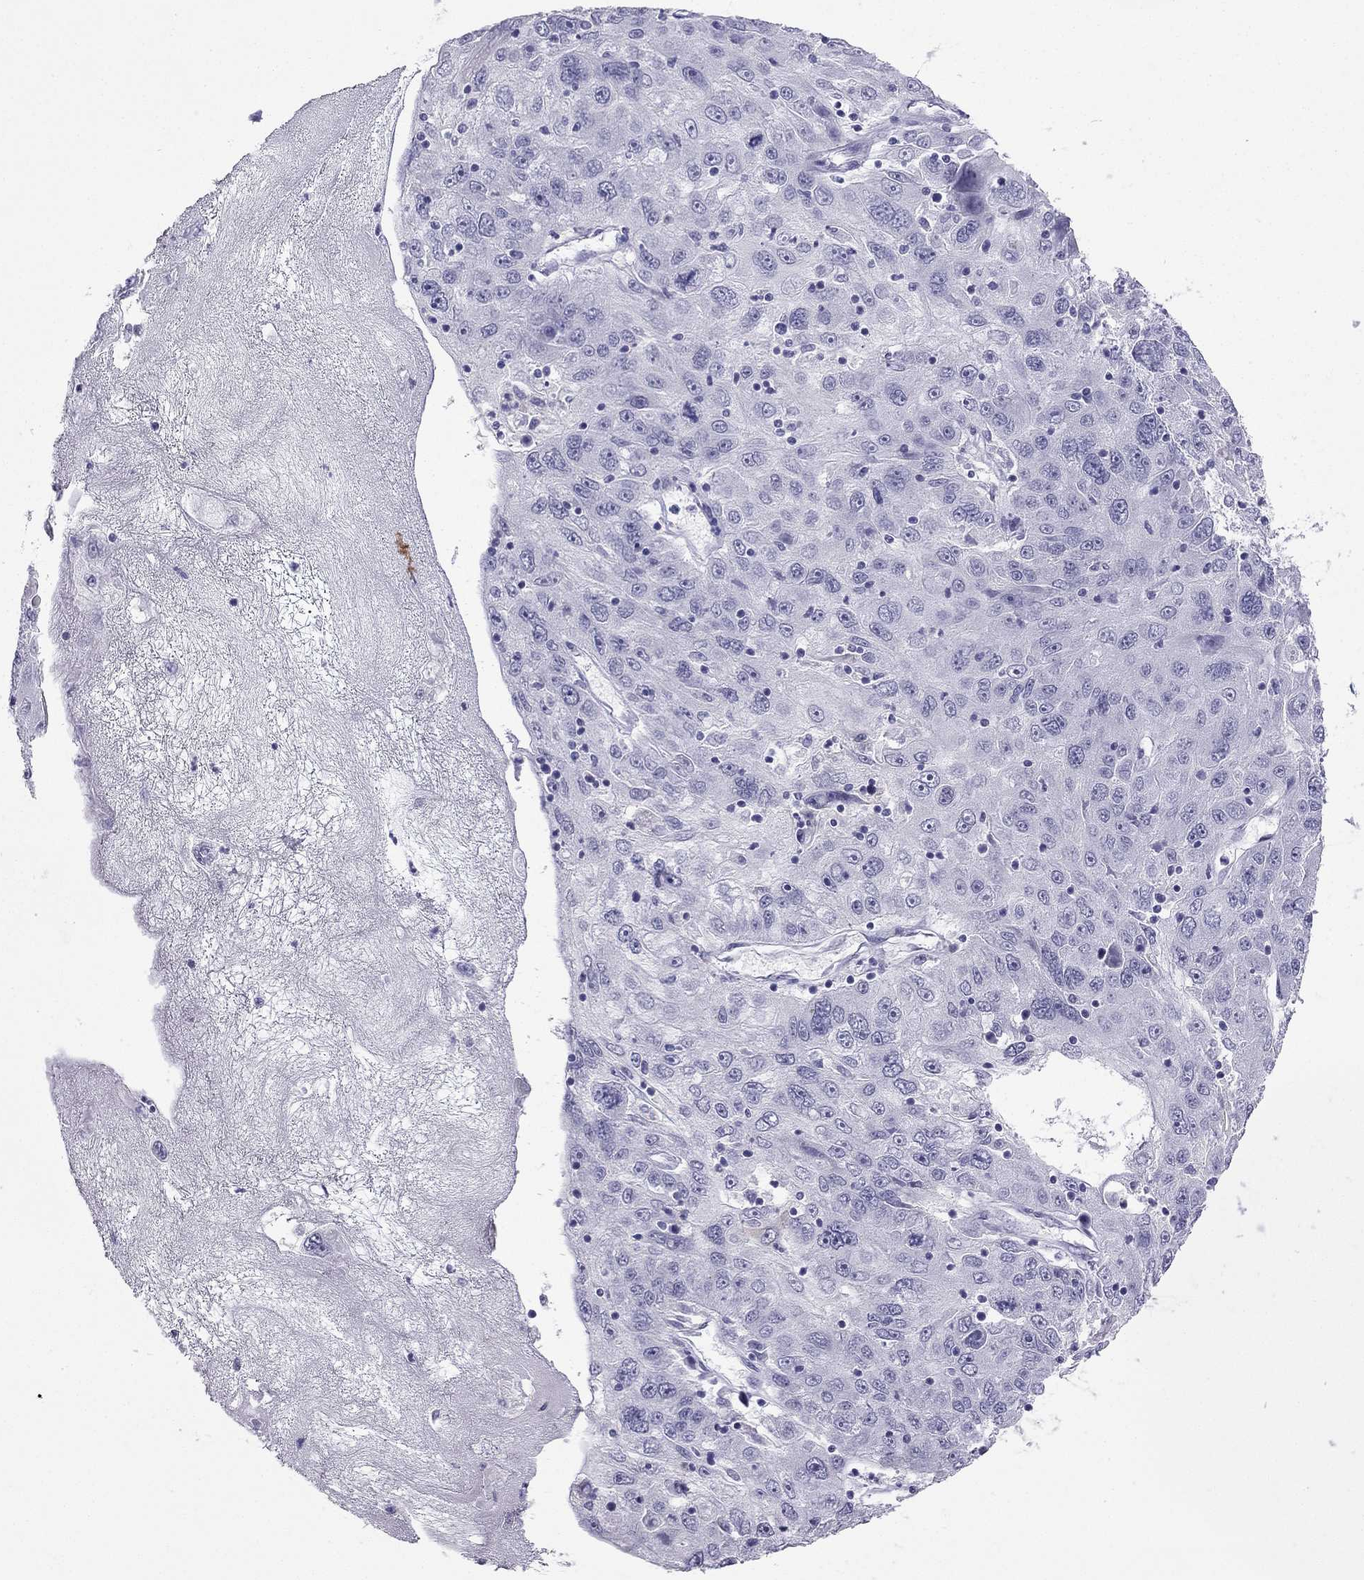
{"staining": {"intensity": "negative", "quantity": "none", "location": "none"}, "tissue": "stomach cancer", "cell_type": "Tumor cells", "image_type": "cancer", "snomed": [{"axis": "morphology", "description": "Adenocarcinoma, NOS"}, {"axis": "topography", "description": "Stomach"}], "caption": "This micrograph is of adenocarcinoma (stomach) stained with immunohistochemistry to label a protein in brown with the nuclei are counter-stained blue. There is no expression in tumor cells. The staining is performed using DAB brown chromogen with nuclei counter-stained in using hematoxylin.", "gene": "GJA8", "patient": {"sex": "male", "age": 56}}